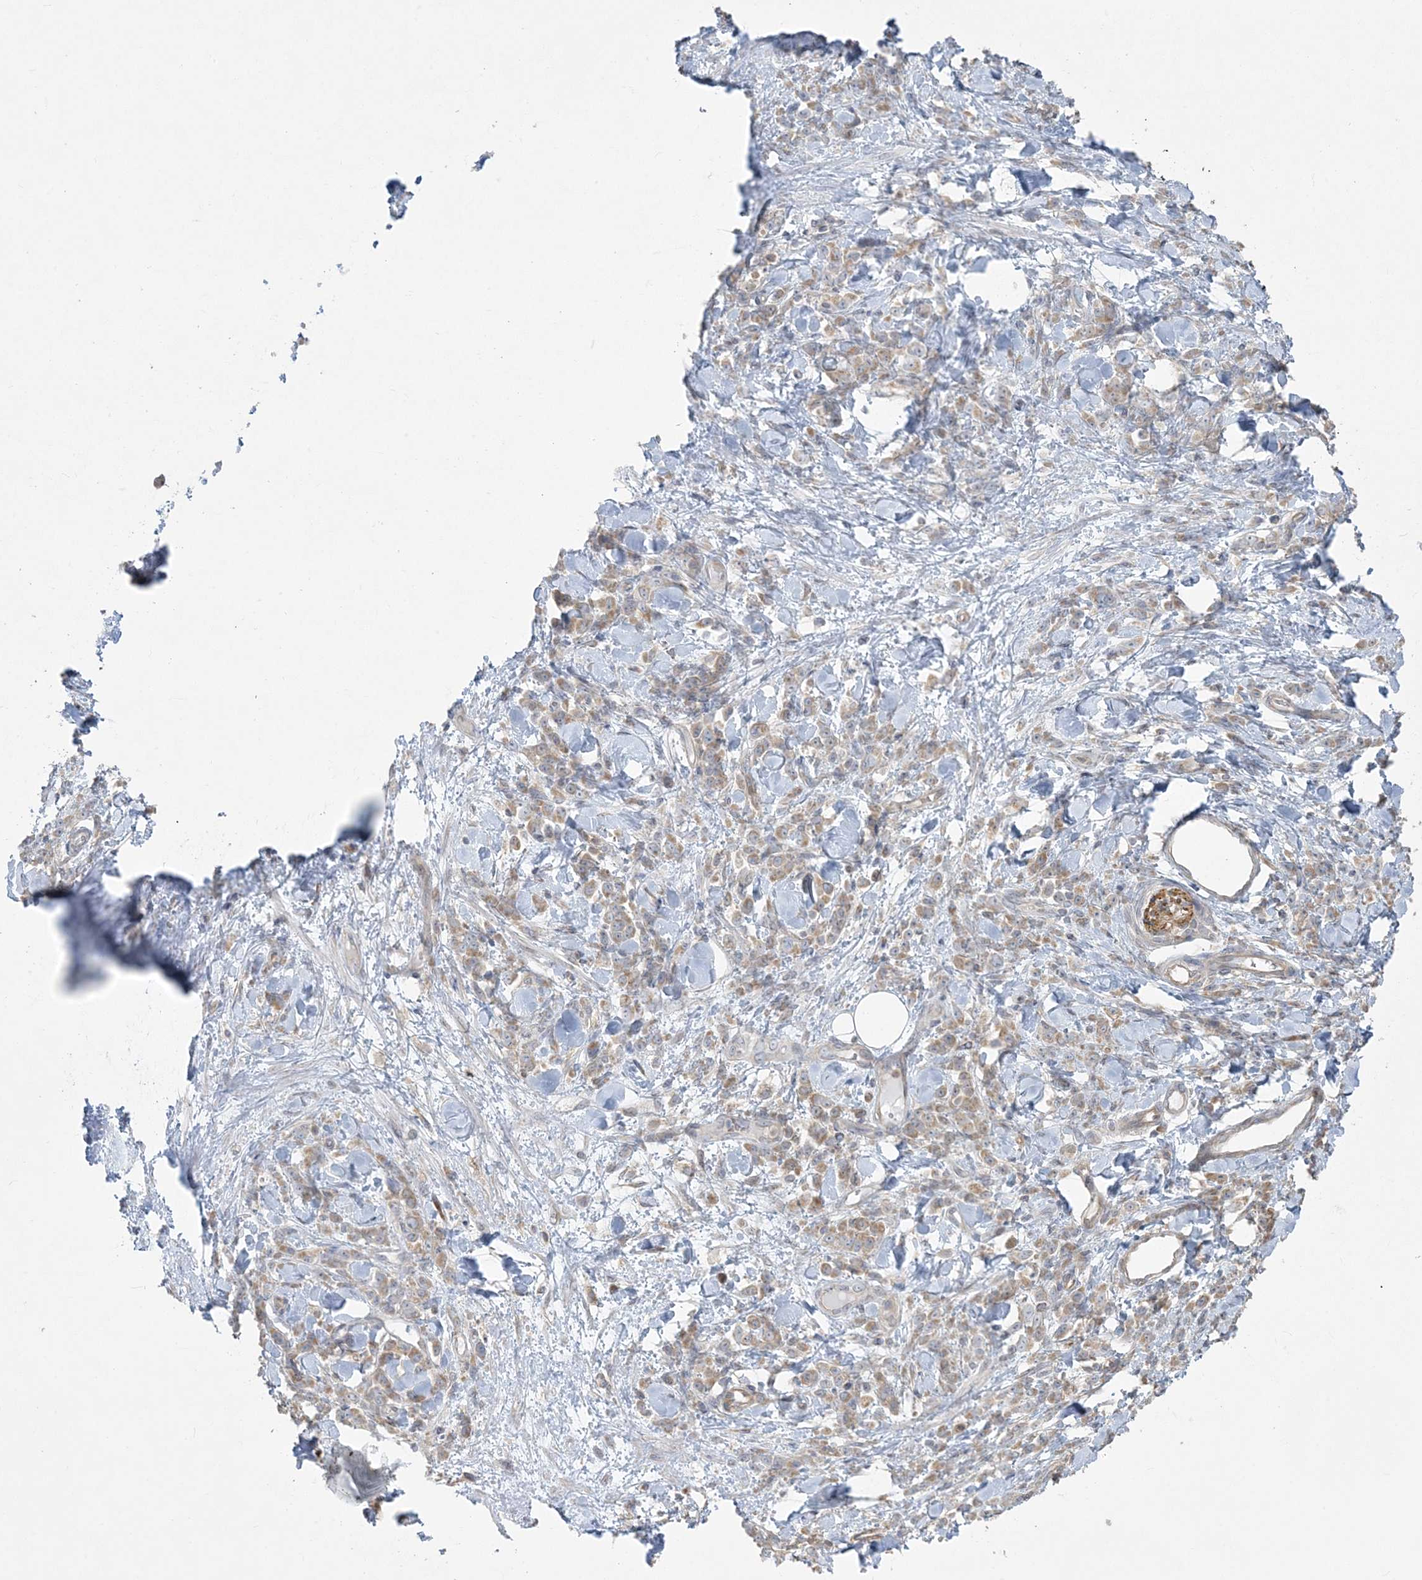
{"staining": {"intensity": "moderate", "quantity": ">75%", "location": "cytoplasmic/membranous"}, "tissue": "stomach cancer", "cell_type": "Tumor cells", "image_type": "cancer", "snomed": [{"axis": "morphology", "description": "Normal tissue, NOS"}, {"axis": "morphology", "description": "Adenocarcinoma, NOS"}, {"axis": "topography", "description": "Stomach"}], "caption": "A histopathology image of human stomach cancer (adenocarcinoma) stained for a protein demonstrates moderate cytoplasmic/membranous brown staining in tumor cells.", "gene": "ZC3H6", "patient": {"sex": "male", "age": 82}}